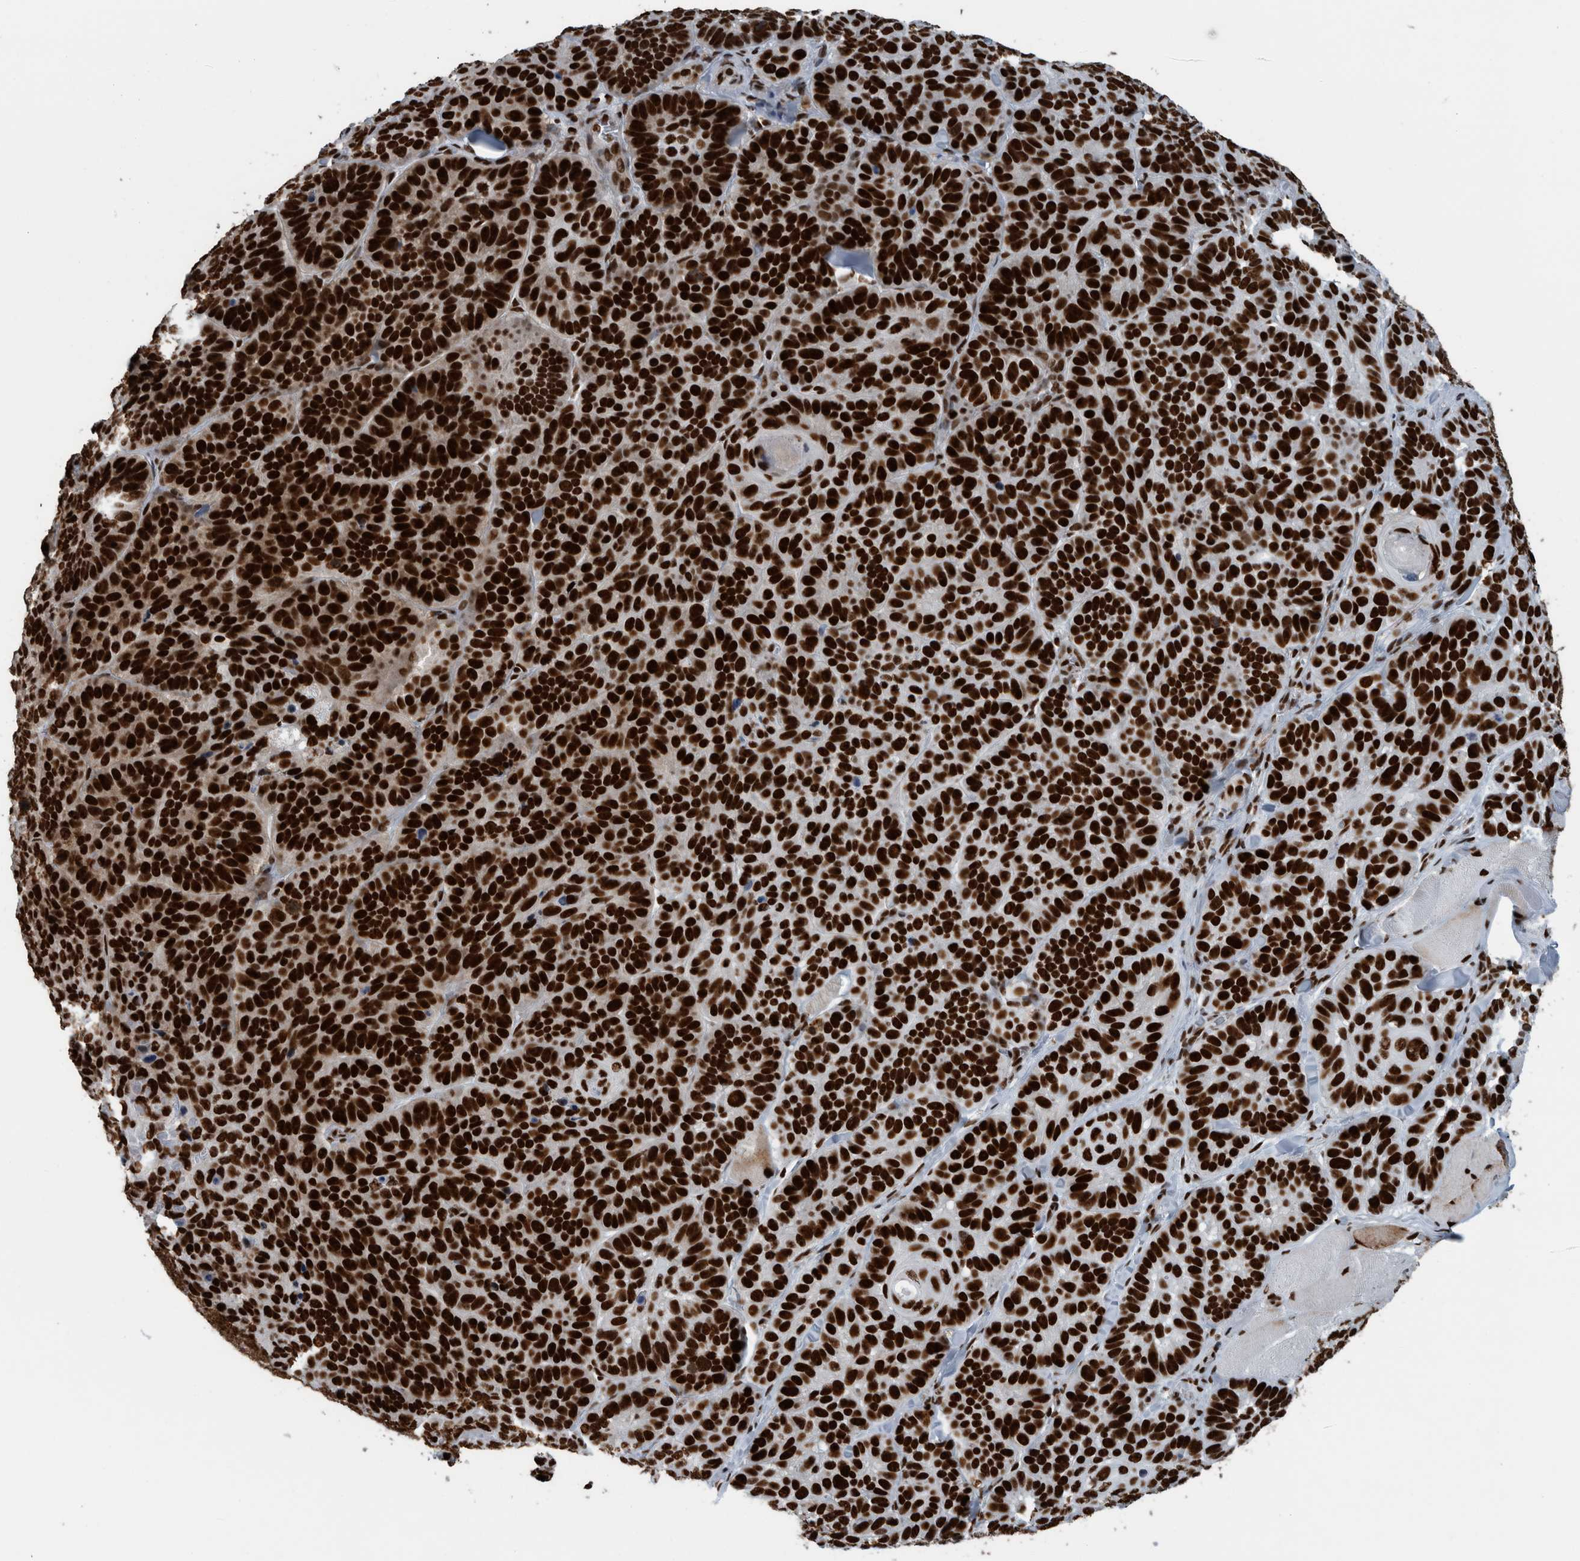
{"staining": {"intensity": "strong", "quantity": ">75%", "location": "nuclear"}, "tissue": "skin cancer", "cell_type": "Tumor cells", "image_type": "cancer", "snomed": [{"axis": "morphology", "description": "Basal cell carcinoma"}, {"axis": "topography", "description": "Skin"}], "caption": "This photomicrograph exhibits IHC staining of human basal cell carcinoma (skin), with high strong nuclear expression in about >75% of tumor cells.", "gene": "DNMT3A", "patient": {"sex": "male", "age": 62}}